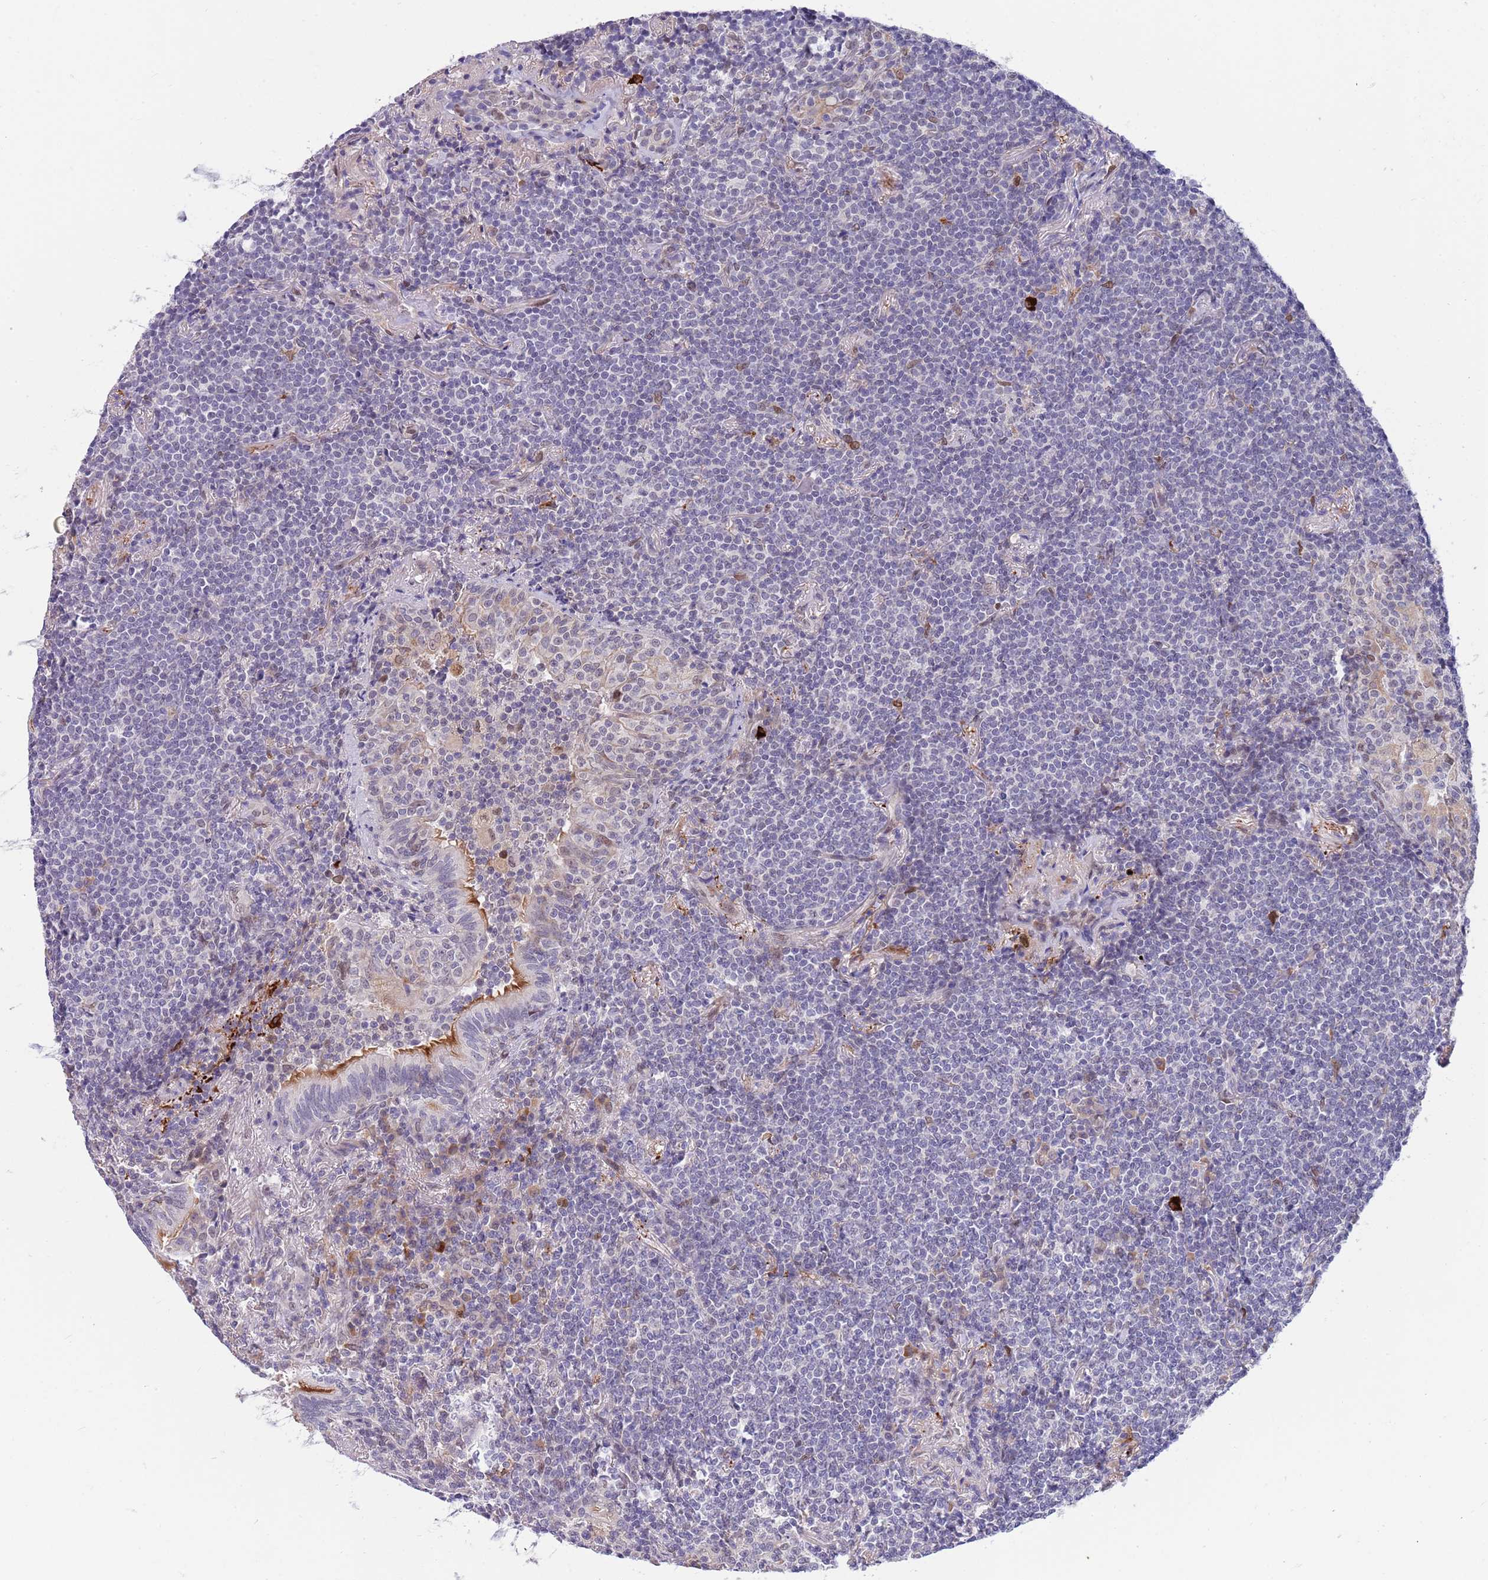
{"staining": {"intensity": "negative", "quantity": "none", "location": "none"}, "tissue": "lymphoma", "cell_type": "Tumor cells", "image_type": "cancer", "snomed": [{"axis": "morphology", "description": "Malignant lymphoma, non-Hodgkin's type, Low grade"}, {"axis": "topography", "description": "Lung"}], "caption": "High power microscopy histopathology image of an immunohistochemistry (IHC) image of lymphoma, revealing no significant positivity in tumor cells. (DAB immunohistochemistry with hematoxylin counter stain).", "gene": "NLRP6", "patient": {"sex": "female", "age": 71}}